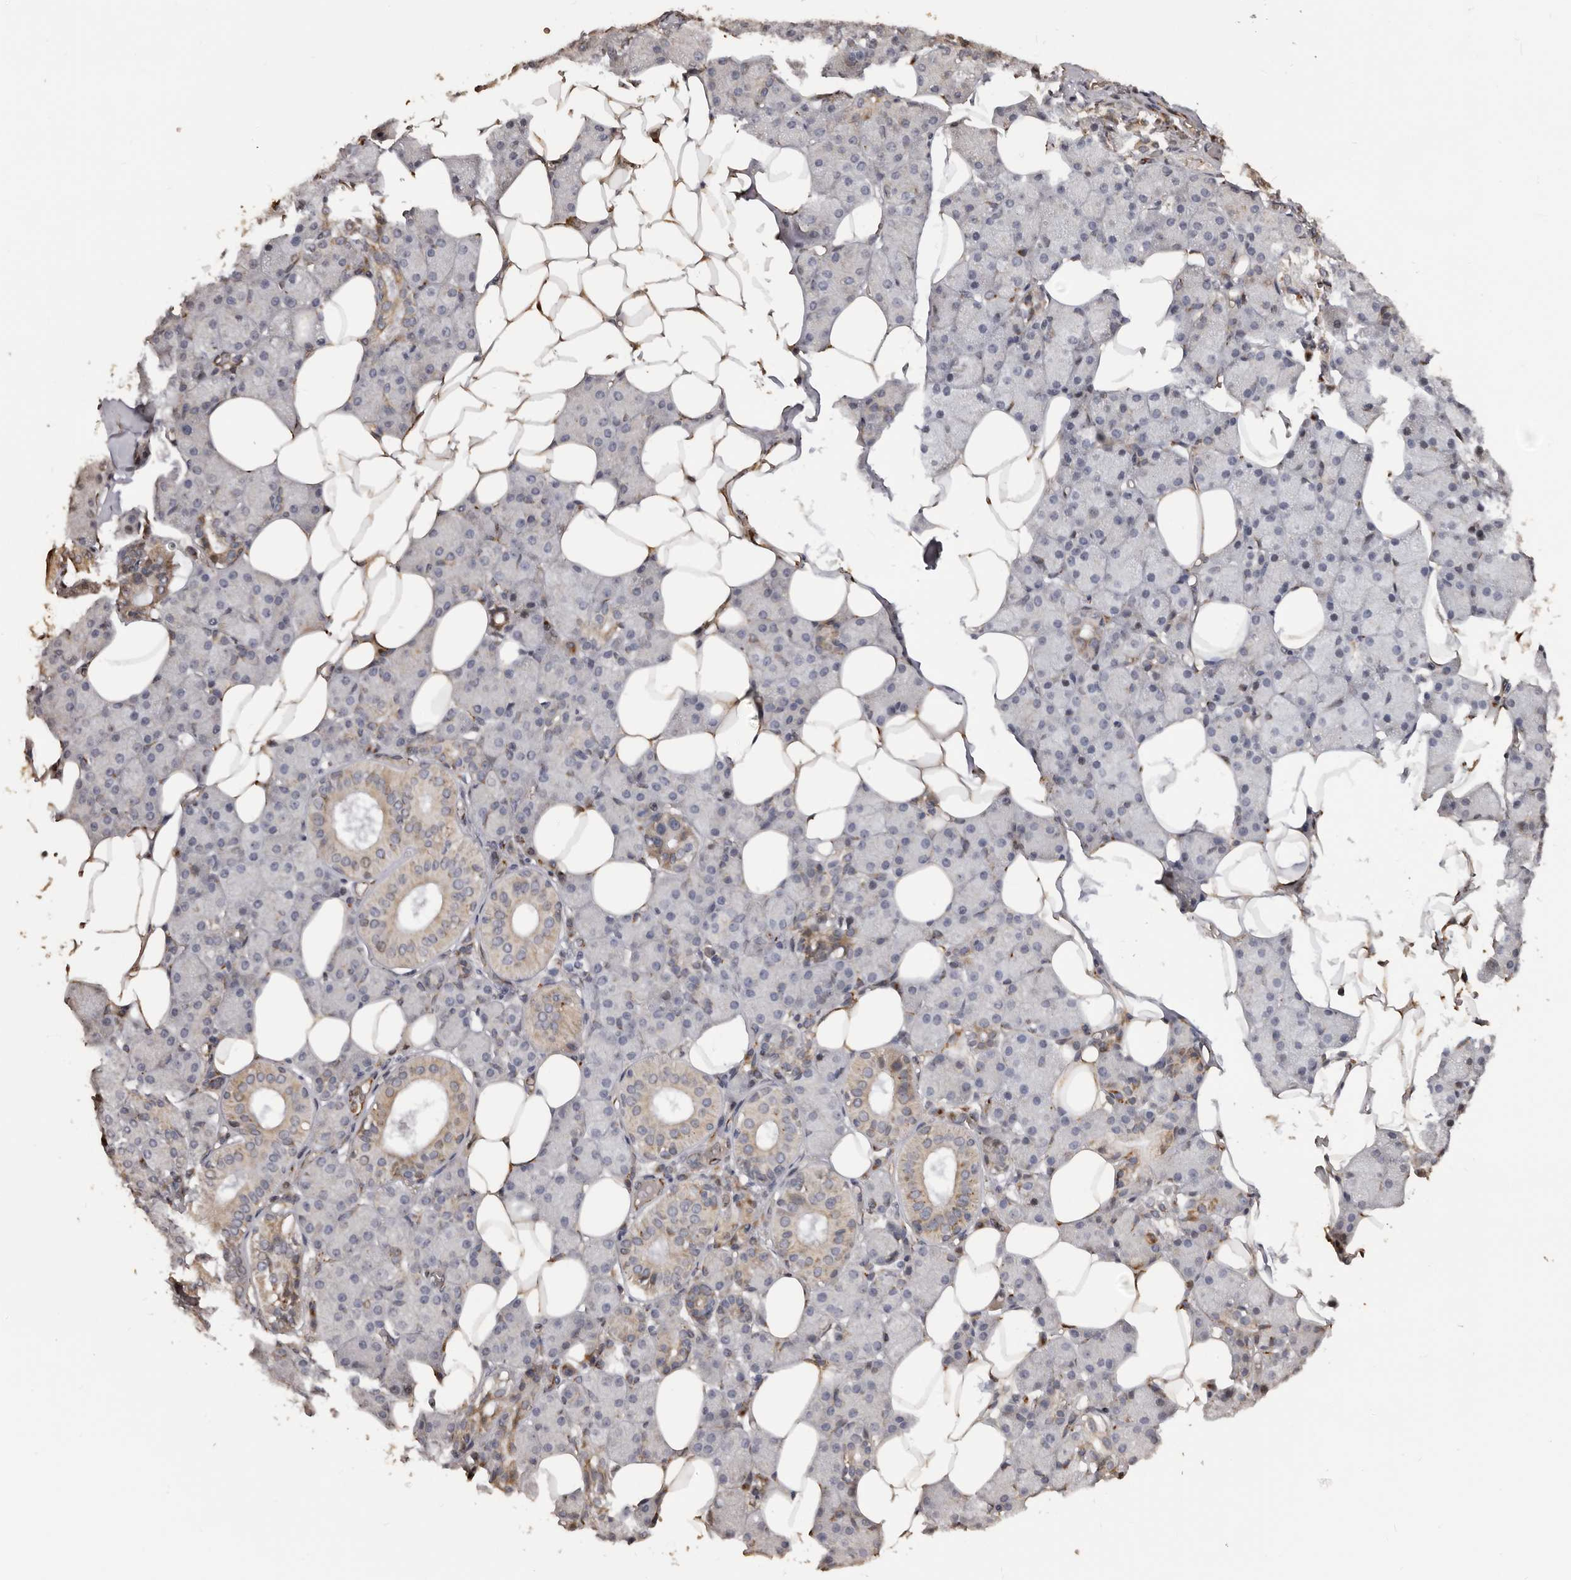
{"staining": {"intensity": "moderate", "quantity": "25%-75%", "location": "cytoplasmic/membranous"}, "tissue": "salivary gland", "cell_type": "Glandular cells", "image_type": "normal", "snomed": [{"axis": "morphology", "description": "Normal tissue, NOS"}, {"axis": "topography", "description": "Salivary gland"}], "caption": "IHC (DAB (3,3'-diaminobenzidine)) staining of normal salivary gland displays moderate cytoplasmic/membranous protein expression in approximately 25%-75% of glandular cells. (DAB IHC with brightfield microscopy, high magnification).", "gene": "ENTREP1", "patient": {"sex": "female", "age": 33}}